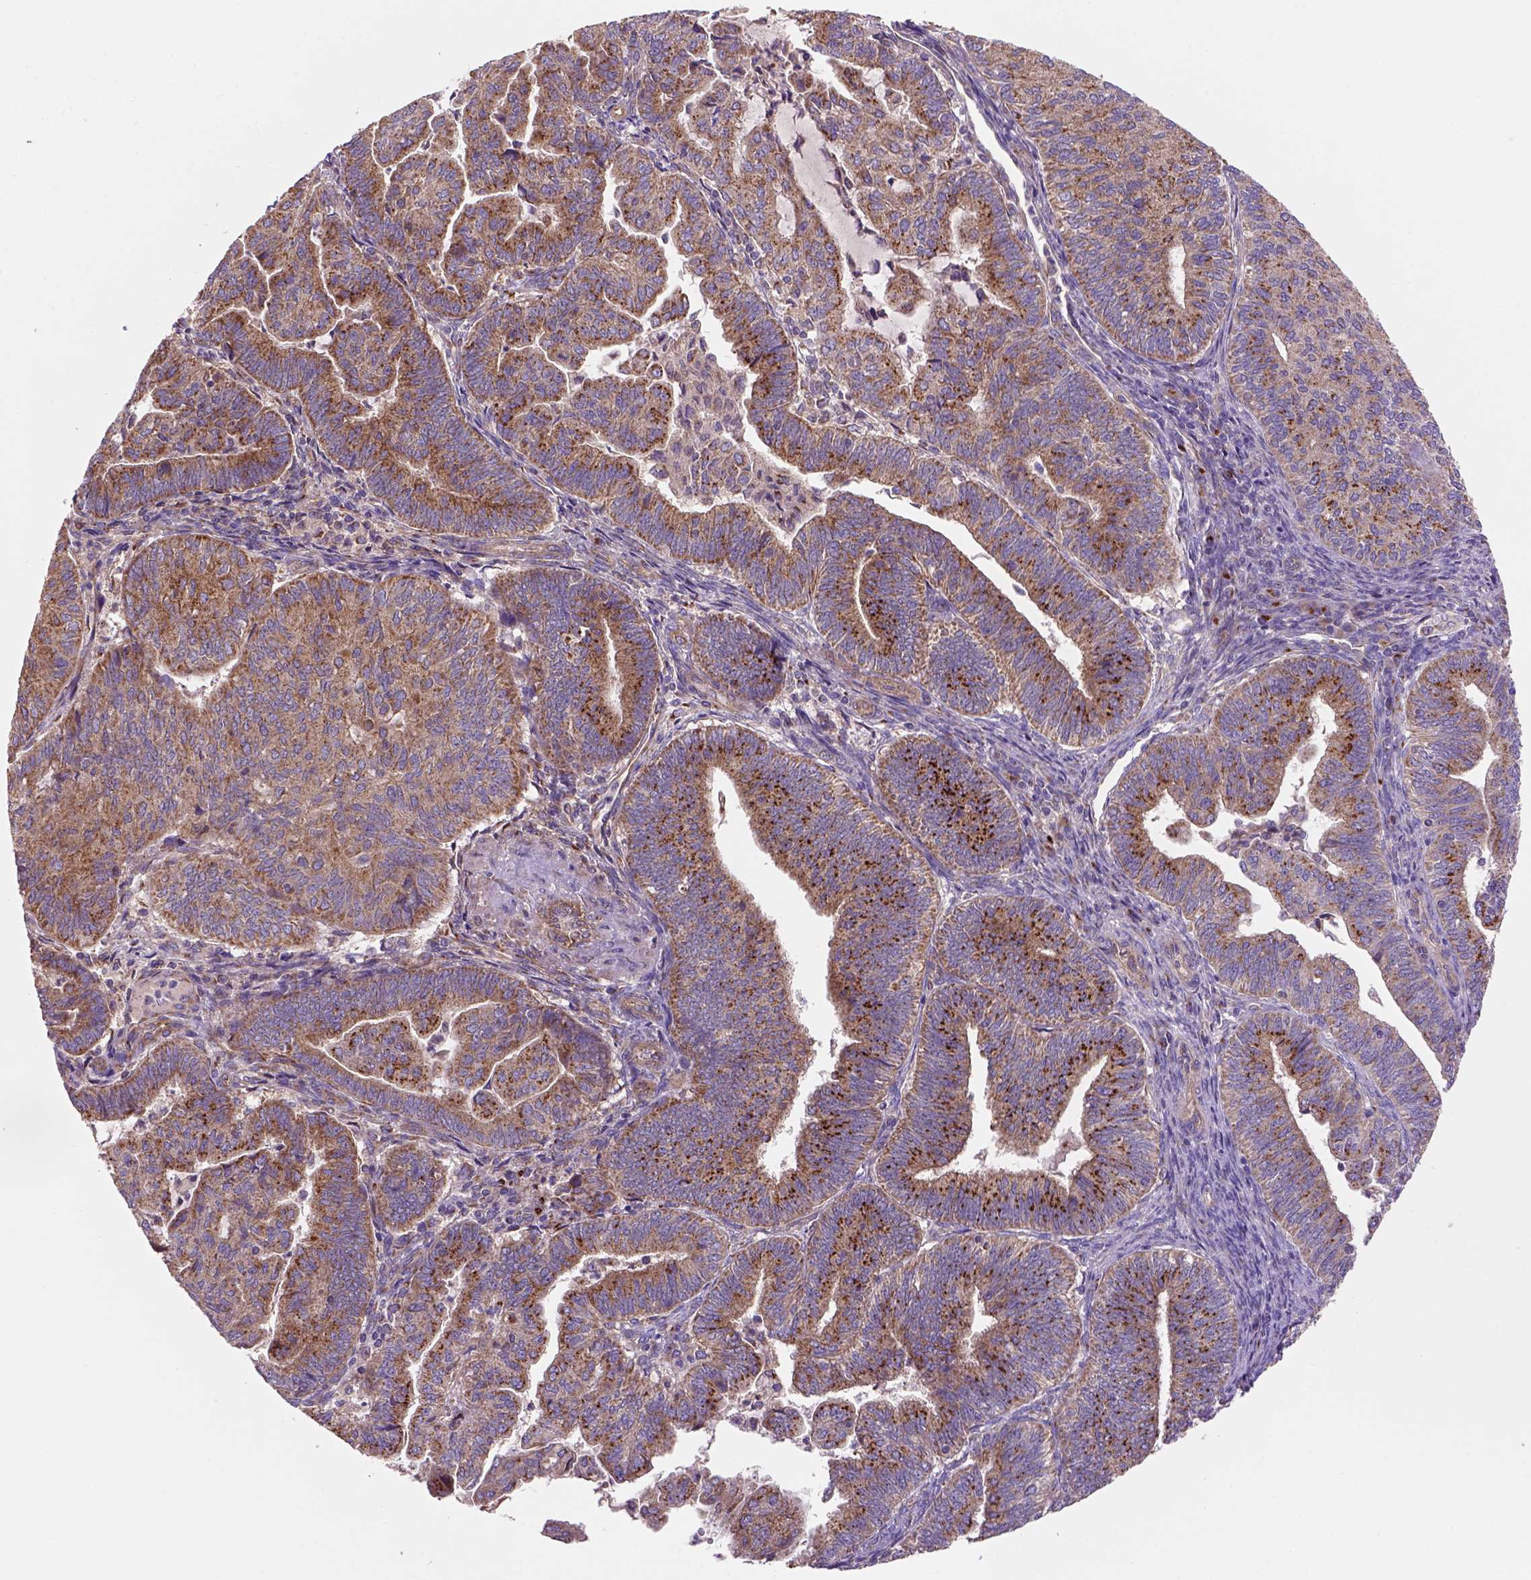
{"staining": {"intensity": "strong", "quantity": "<25%", "location": "cytoplasmic/membranous"}, "tissue": "endometrial cancer", "cell_type": "Tumor cells", "image_type": "cancer", "snomed": [{"axis": "morphology", "description": "Adenocarcinoma, NOS"}, {"axis": "topography", "description": "Endometrium"}], "caption": "Endometrial adenocarcinoma was stained to show a protein in brown. There is medium levels of strong cytoplasmic/membranous positivity in approximately <25% of tumor cells.", "gene": "WARS2", "patient": {"sex": "female", "age": 82}}